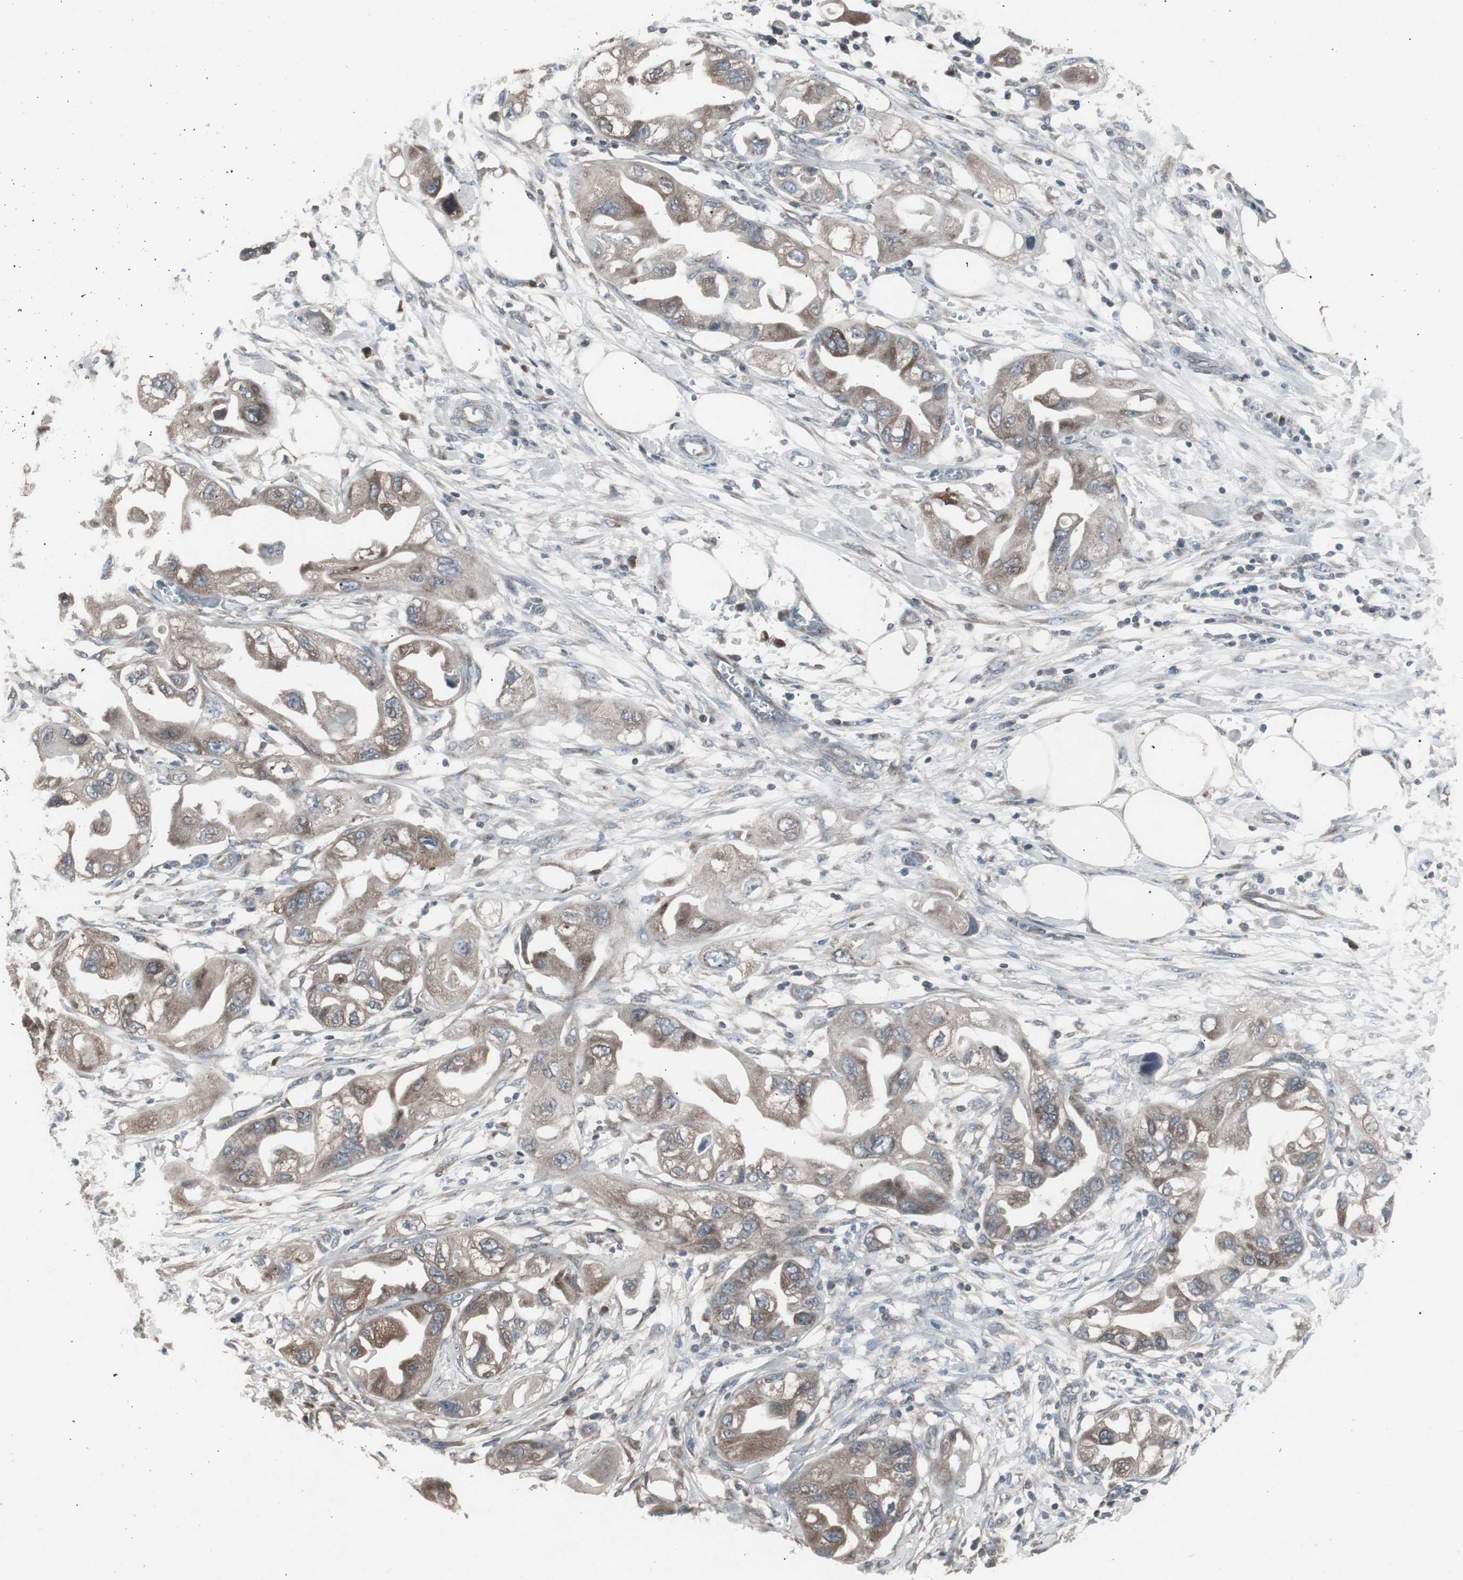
{"staining": {"intensity": "weak", "quantity": "25%-75%", "location": "cytoplasmic/membranous"}, "tissue": "endometrial cancer", "cell_type": "Tumor cells", "image_type": "cancer", "snomed": [{"axis": "morphology", "description": "Adenocarcinoma, NOS"}, {"axis": "topography", "description": "Endometrium"}], "caption": "Human endometrial cancer (adenocarcinoma) stained with a brown dye exhibits weak cytoplasmic/membranous positive staining in about 25%-75% of tumor cells.", "gene": "SSTR2", "patient": {"sex": "female", "age": 67}}